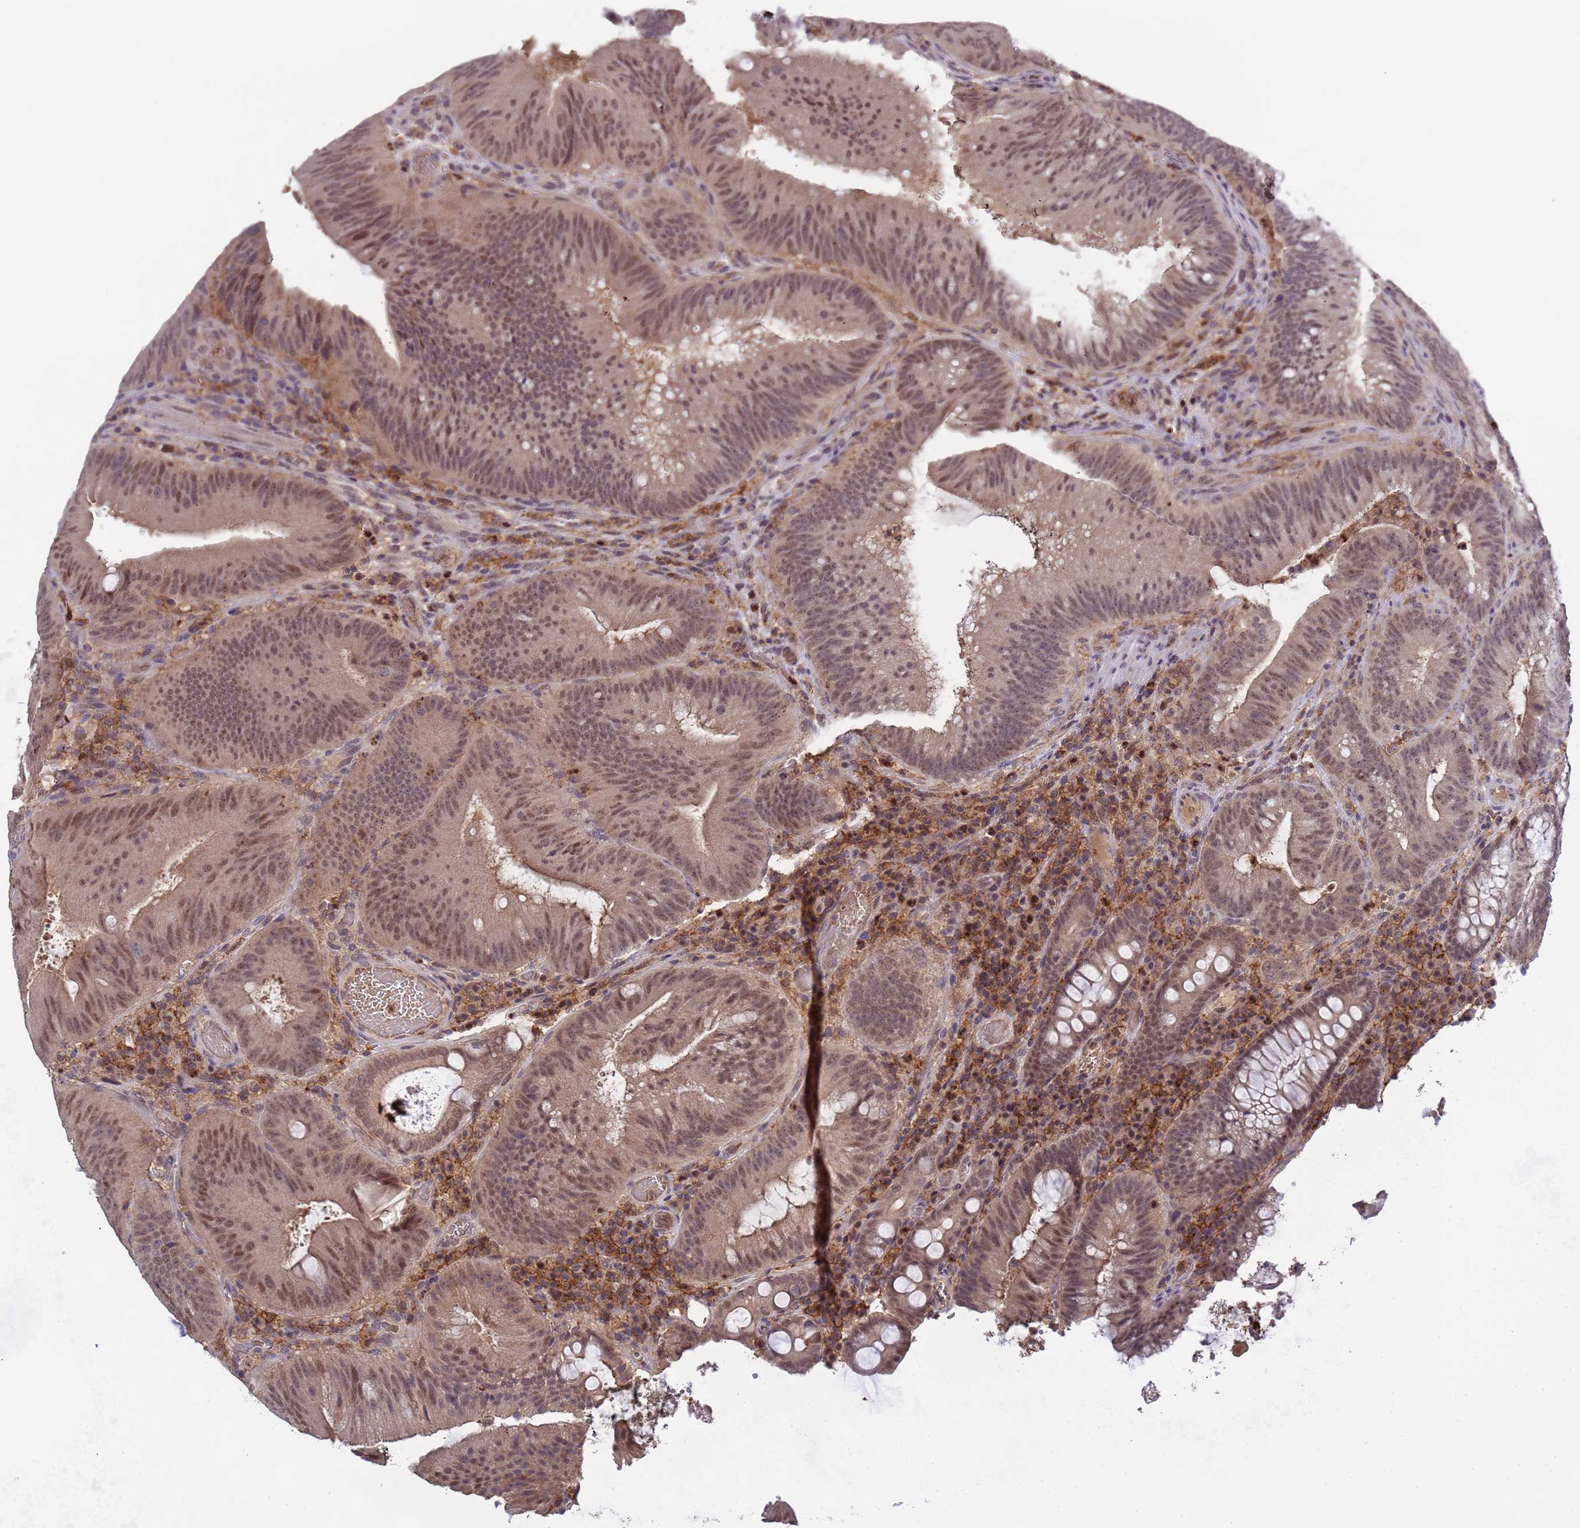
{"staining": {"intensity": "moderate", "quantity": ">75%", "location": "nuclear"}, "tissue": "colorectal cancer", "cell_type": "Tumor cells", "image_type": "cancer", "snomed": [{"axis": "morphology", "description": "Adenocarcinoma, NOS"}, {"axis": "topography", "description": "Colon"}], "caption": "Immunohistochemistry (DAB (3,3'-diaminobenzidine)) staining of human colorectal cancer (adenocarcinoma) shows moderate nuclear protein expression in about >75% of tumor cells.", "gene": "CD53", "patient": {"sex": "female", "age": 43}}